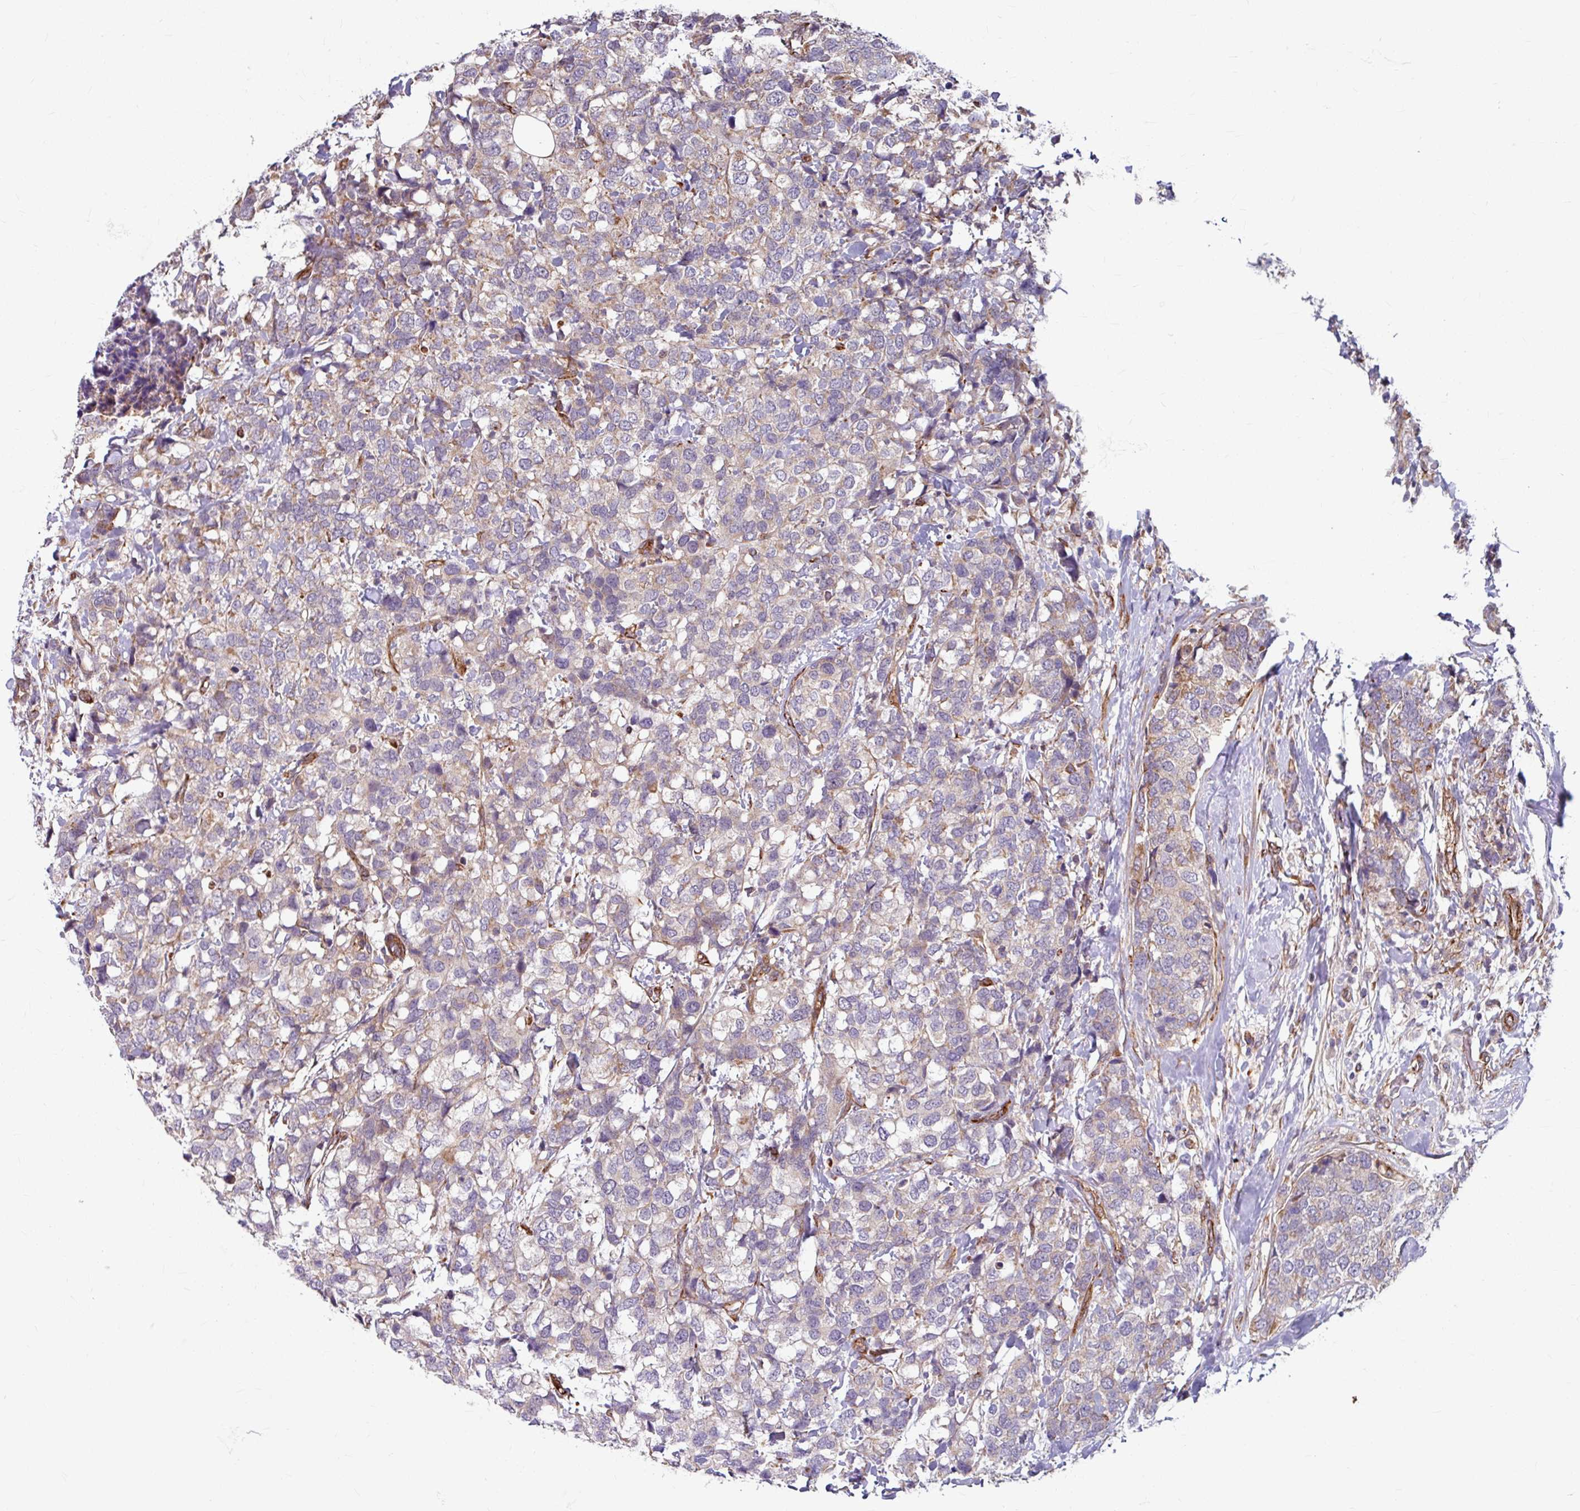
{"staining": {"intensity": "weak", "quantity": "25%-75%", "location": "cytoplasmic/membranous"}, "tissue": "breast cancer", "cell_type": "Tumor cells", "image_type": "cancer", "snomed": [{"axis": "morphology", "description": "Lobular carcinoma"}, {"axis": "topography", "description": "Breast"}], "caption": "Brown immunohistochemical staining in human breast cancer shows weak cytoplasmic/membranous positivity in approximately 25%-75% of tumor cells.", "gene": "DAAM2", "patient": {"sex": "female", "age": 59}}